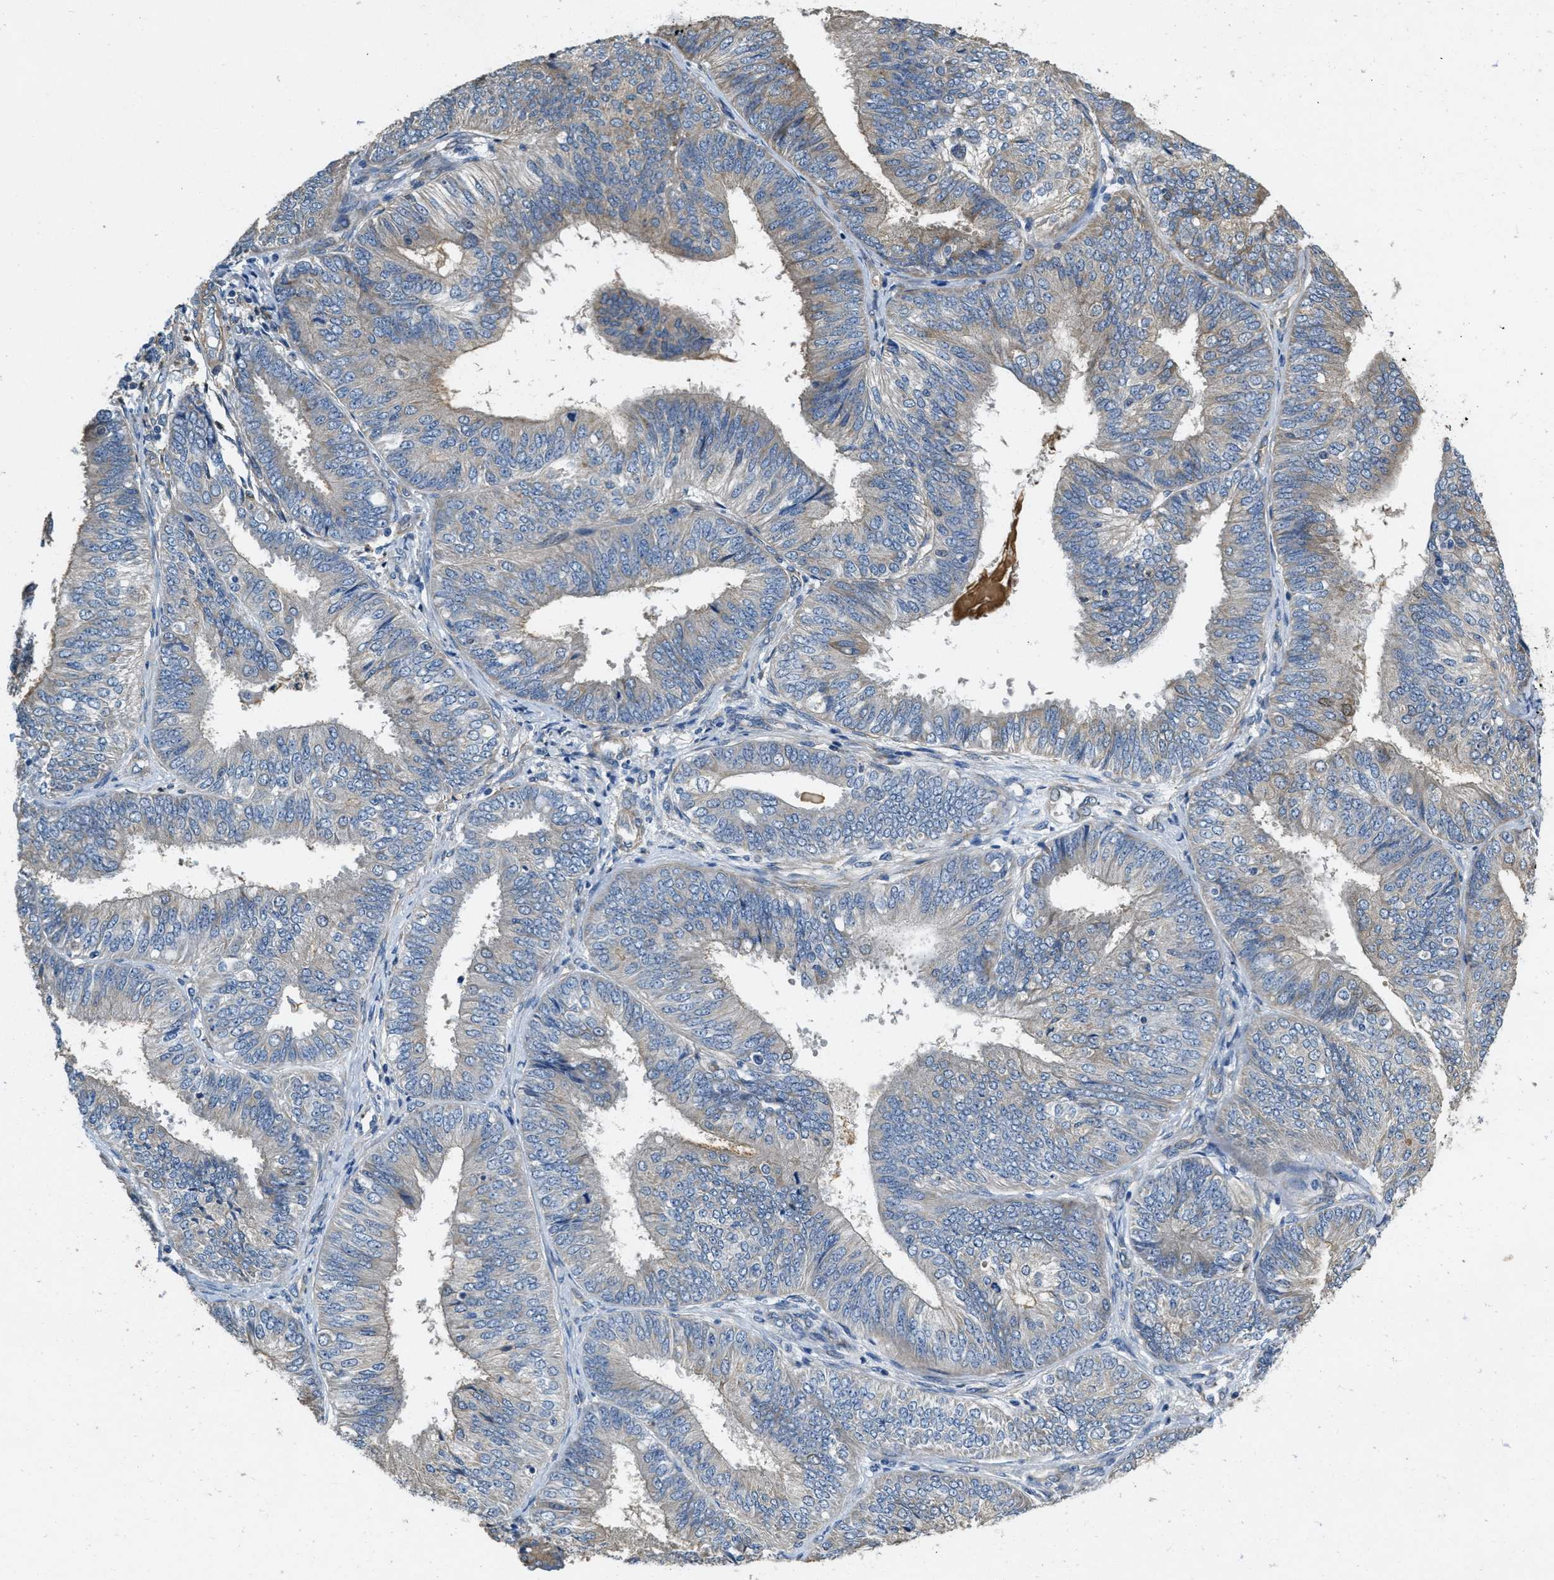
{"staining": {"intensity": "weak", "quantity": "<25%", "location": "cytoplasmic/membranous"}, "tissue": "endometrial cancer", "cell_type": "Tumor cells", "image_type": "cancer", "snomed": [{"axis": "morphology", "description": "Adenocarcinoma, NOS"}, {"axis": "topography", "description": "Endometrium"}], "caption": "This is an immunohistochemistry image of endometrial cancer (adenocarcinoma). There is no expression in tumor cells.", "gene": "TOMM70", "patient": {"sex": "female", "age": 58}}